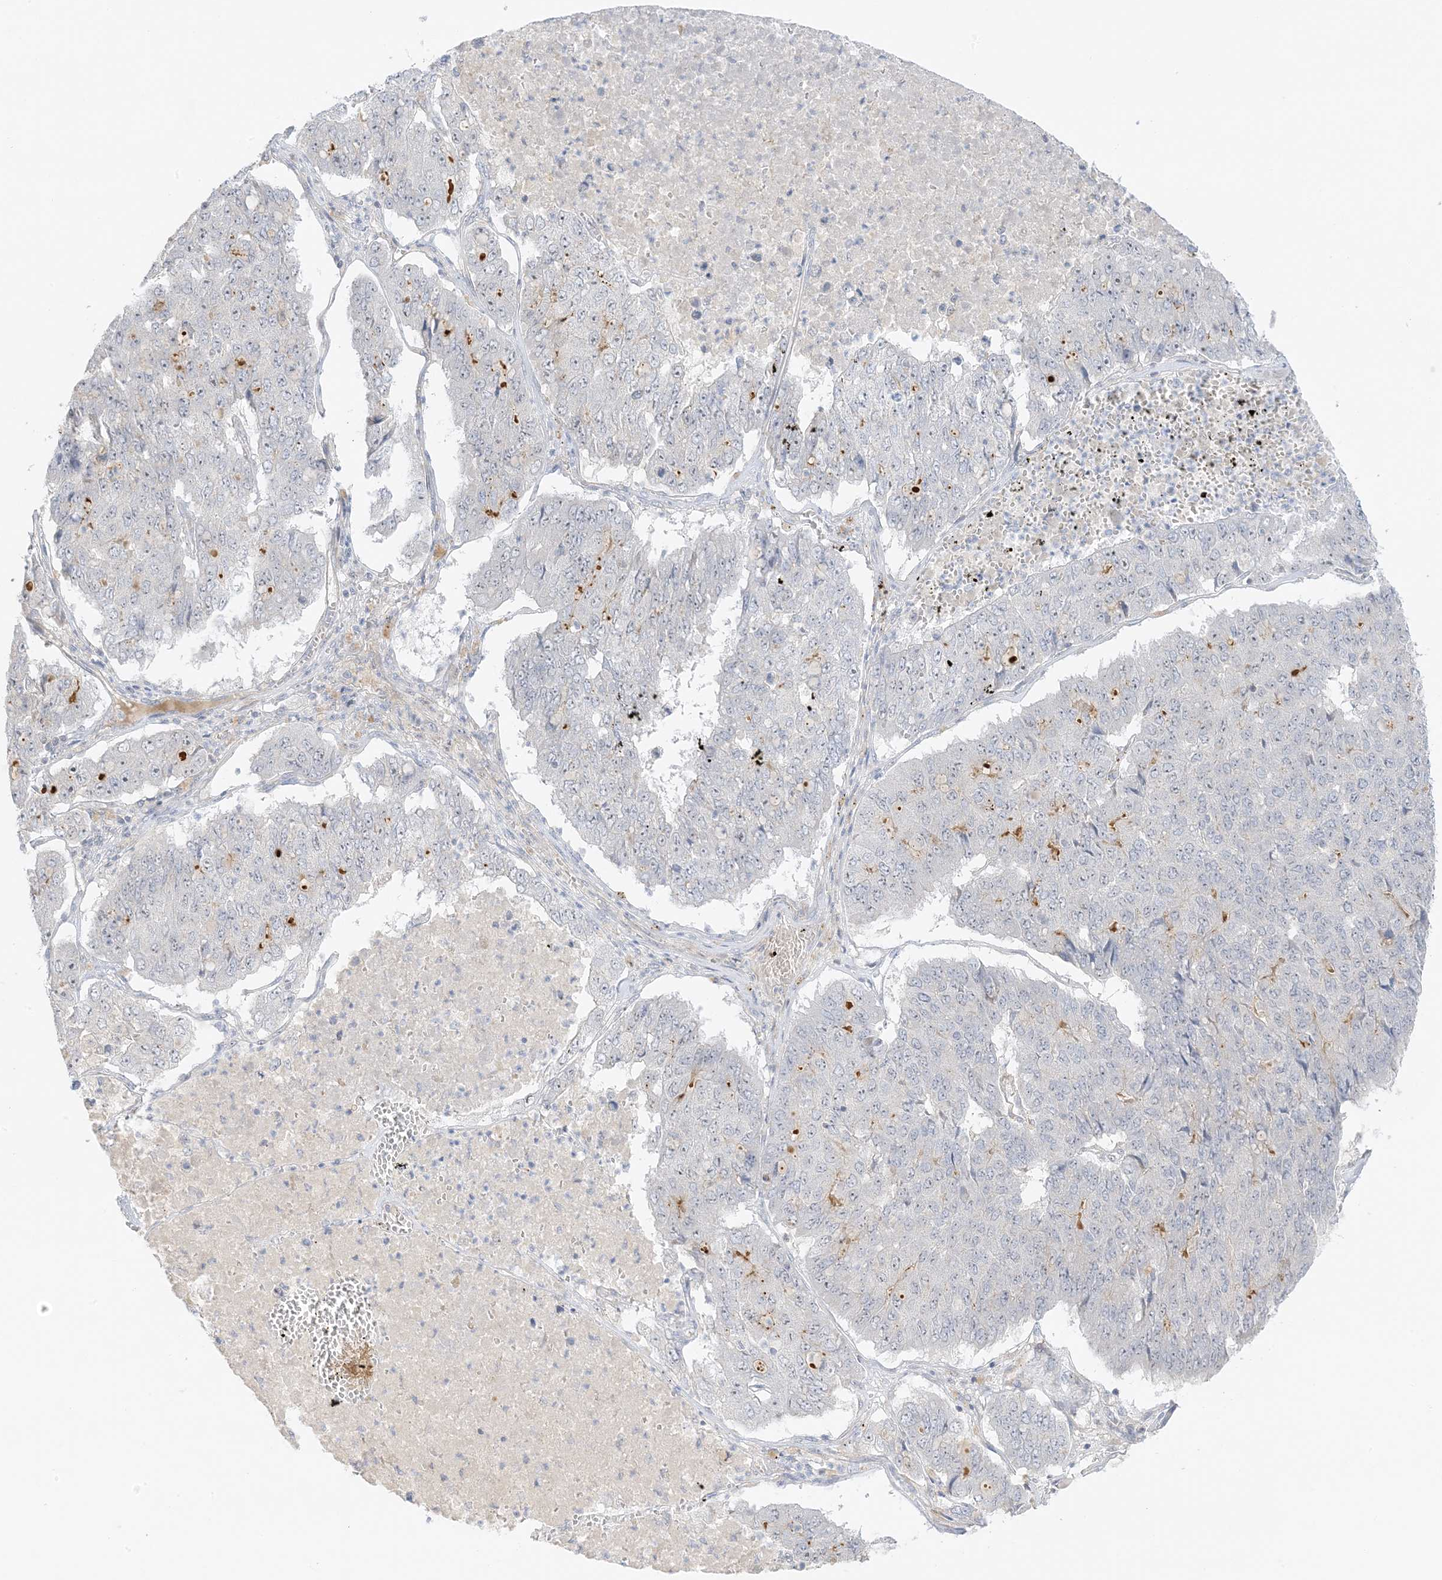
{"staining": {"intensity": "negative", "quantity": "none", "location": "none"}, "tissue": "pancreatic cancer", "cell_type": "Tumor cells", "image_type": "cancer", "snomed": [{"axis": "morphology", "description": "Adenocarcinoma, NOS"}, {"axis": "topography", "description": "Pancreas"}], "caption": "High magnification brightfield microscopy of pancreatic adenocarcinoma stained with DAB (3,3'-diaminobenzidine) (brown) and counterstained with hematoxylin (blue): tumor cells show no significant staining.", "gene": "ETAA1", "patient": {"sex": "male", "age": 50}}